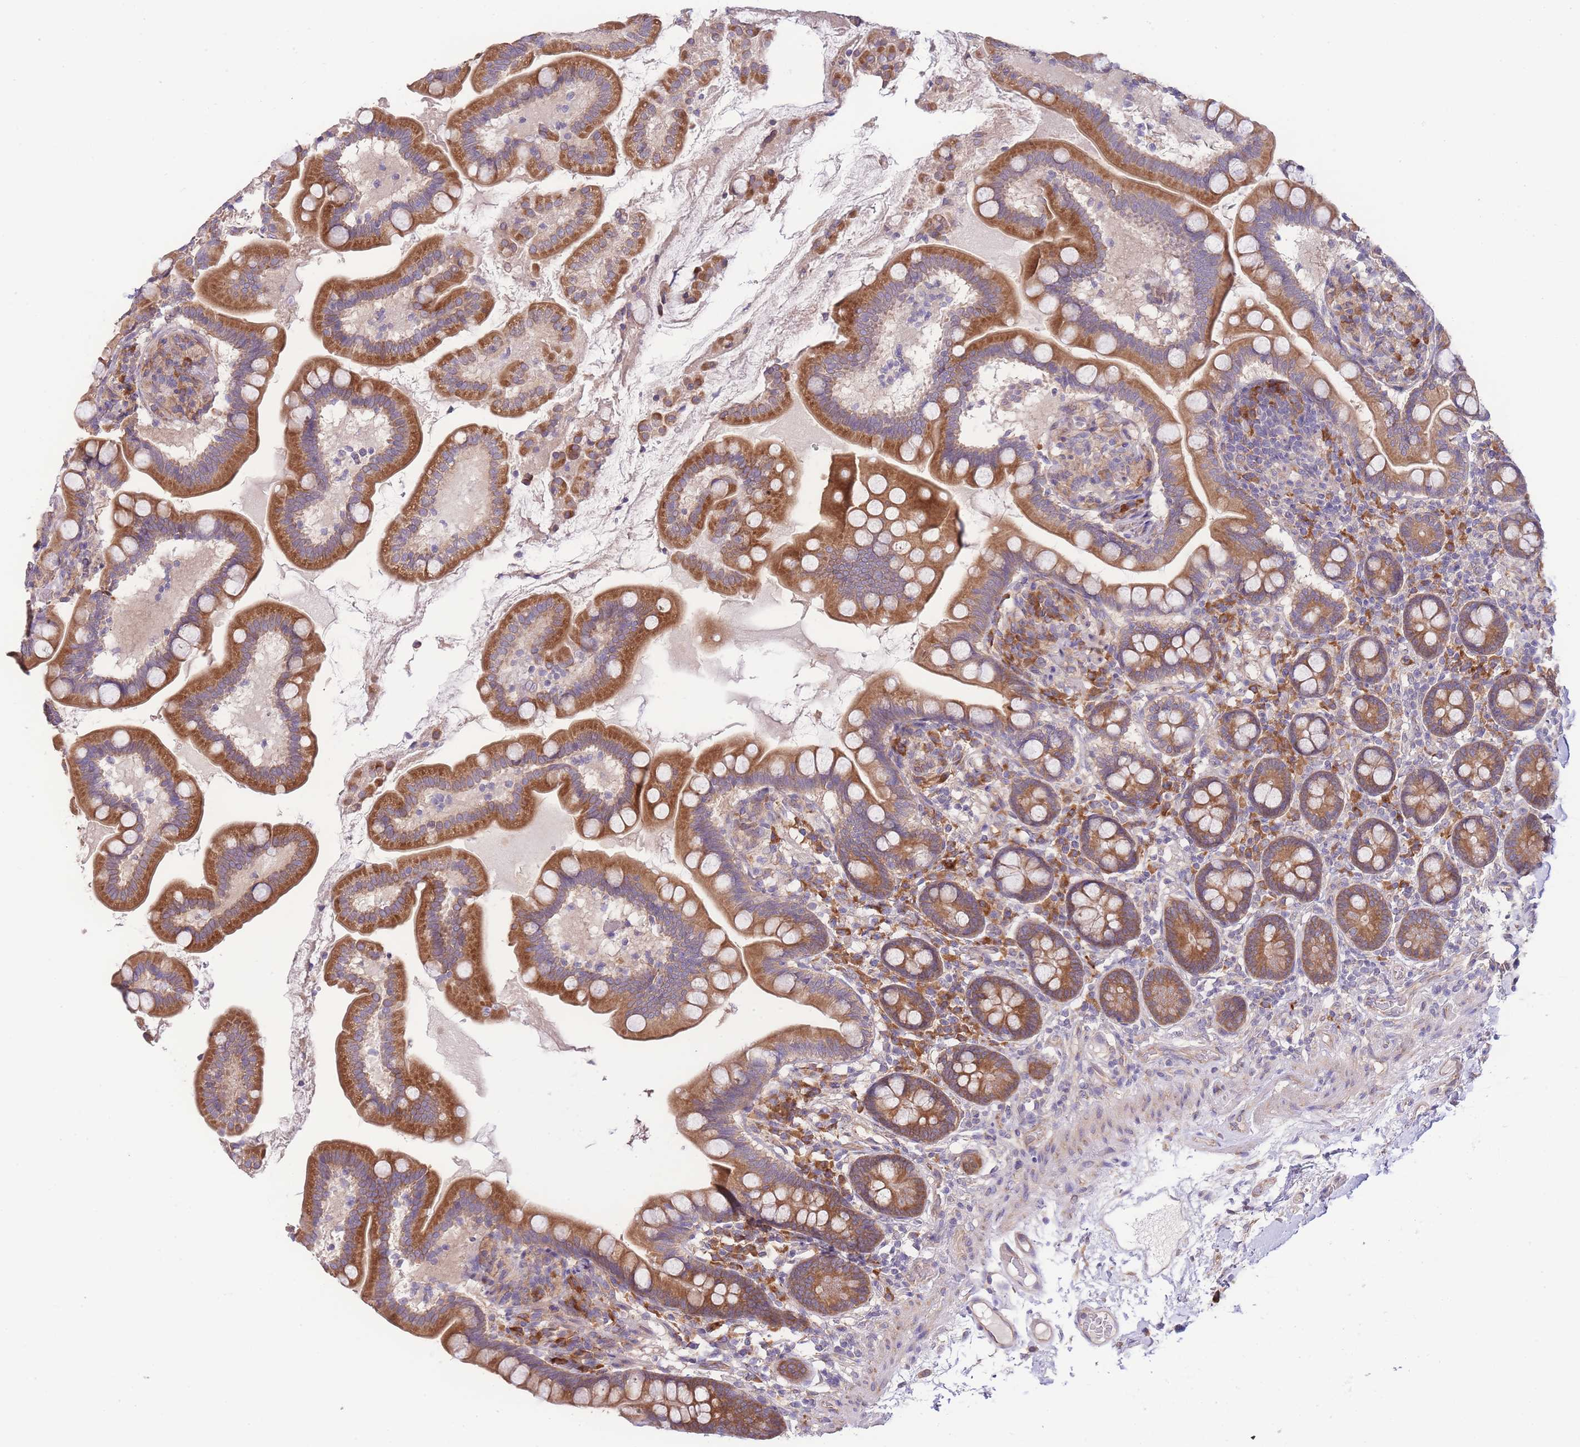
{"staining": {"intensity": "moderate", "quantity": ">75%", "location": "cytoplasmic/membranous"}, "tissue": "small intestine", "cell_type": "Glandular cells", "image_type": "normal", "snomed": [{"axis": "morphology", "description": "Normal tissue, NOS"}, {"axis": "topography", "description": "Small intestine"}], "caption": "Brown immunohistochemical staining in benign human small intestine demonstrates moderate cytoplasmic/membranous expression in approximately >75% of glandular cells. (DAB (3,3'-diaminobenzidine) = brown stain, brightfield microscopy at high magnification).", "gene": "BEX1", "patient": {"sex": "female", "age": 64}}